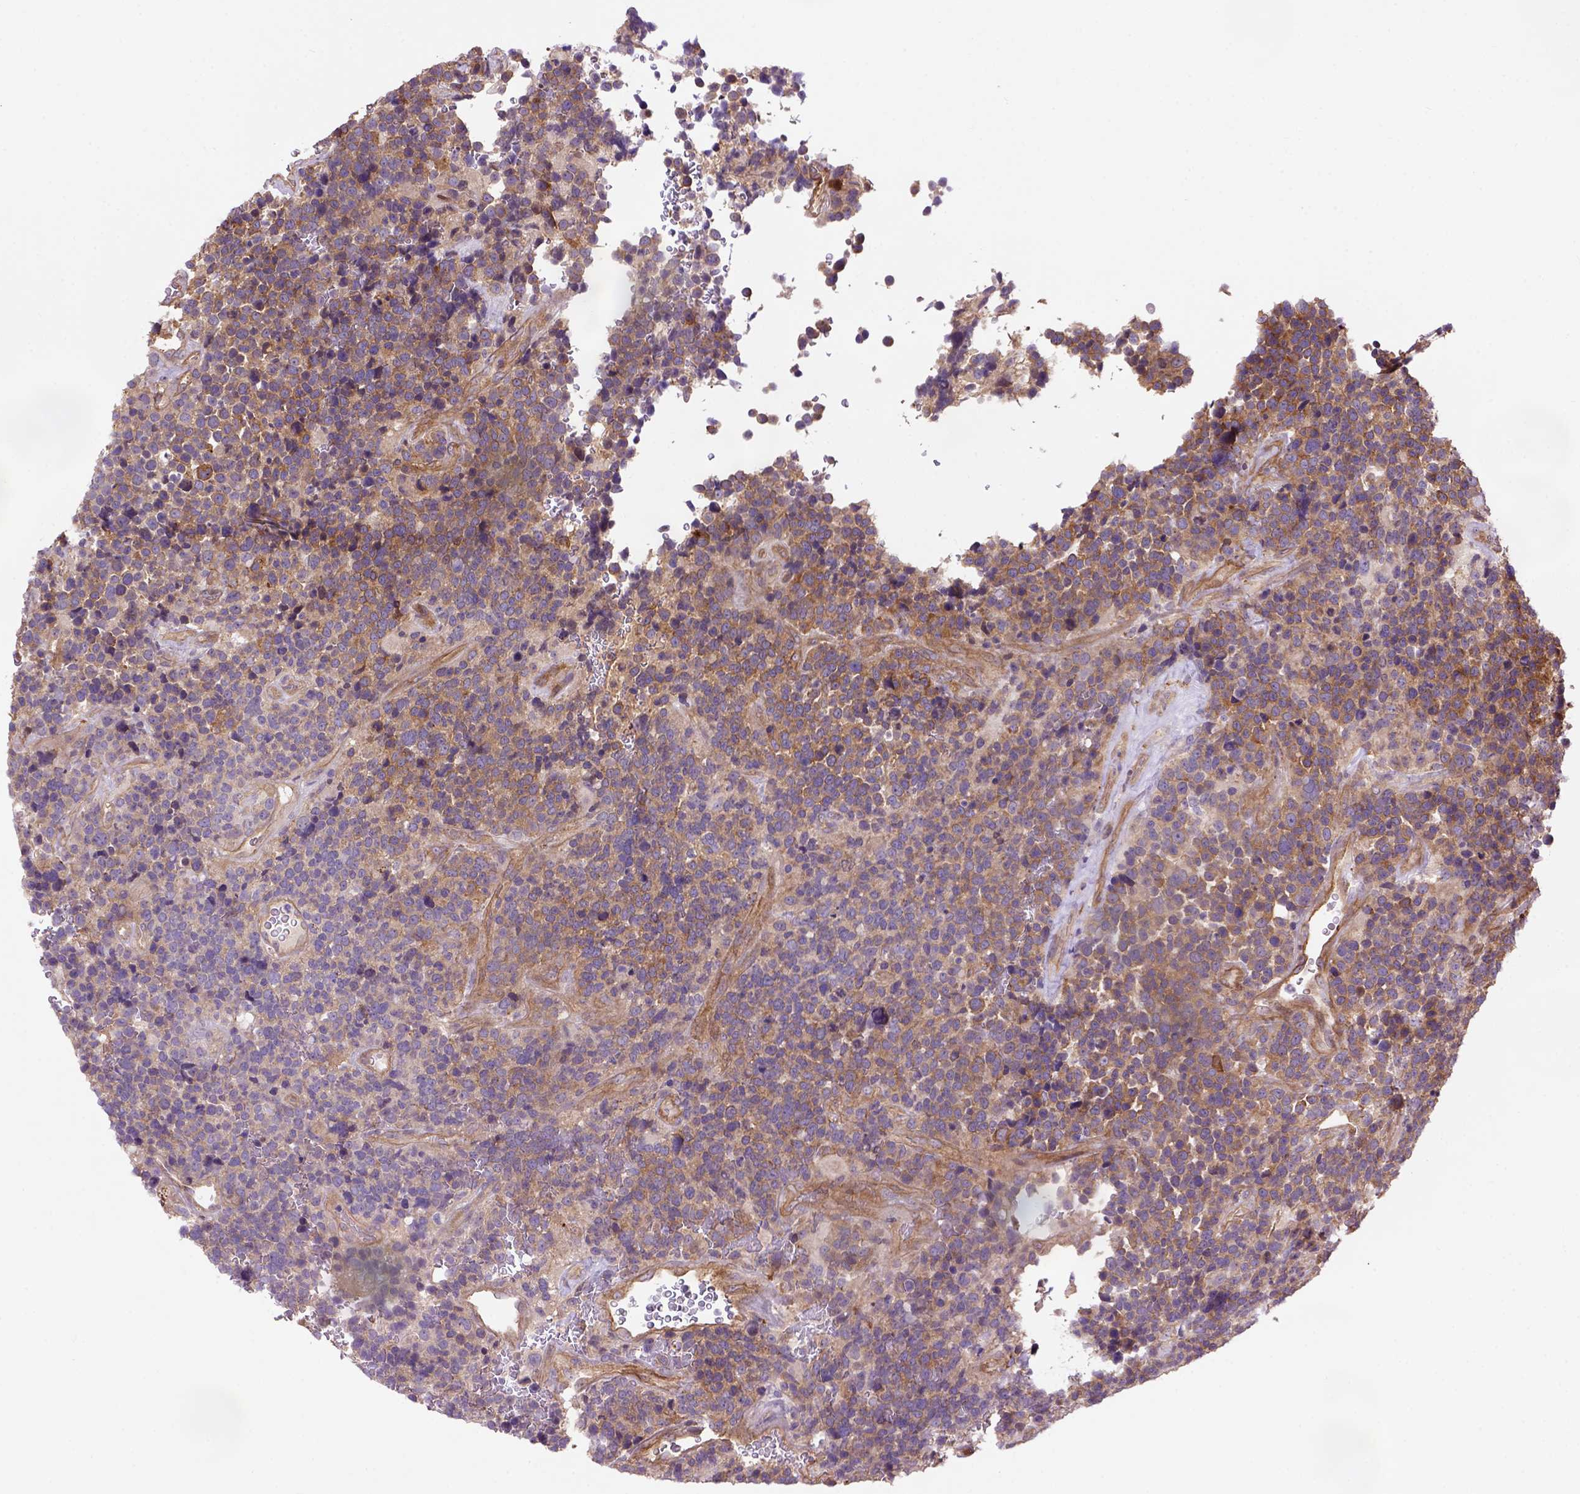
{"staining": {"intensity": "moderate", "quantity": ">75%", "location": "cytoplasmic/membranous"}, "tissue": "glioma", "cell_type": "Tumor cells", "image_type": "cancer", "snomed": [{"axis": "morphology", "description": "Glioma, malignant, High grade"}, {"axis": "topography", "description": "Brain"}], "caption": "DAB (3,3'-diaminobenzidine) immunohistochemical staining of malignant high-grade glioma shows moderate cytoplasmic/membranous protein expression in approximately >75% of tumor cells.", "gene": "CASKIN2", "patient": {"sex": "male", "age": 33}}